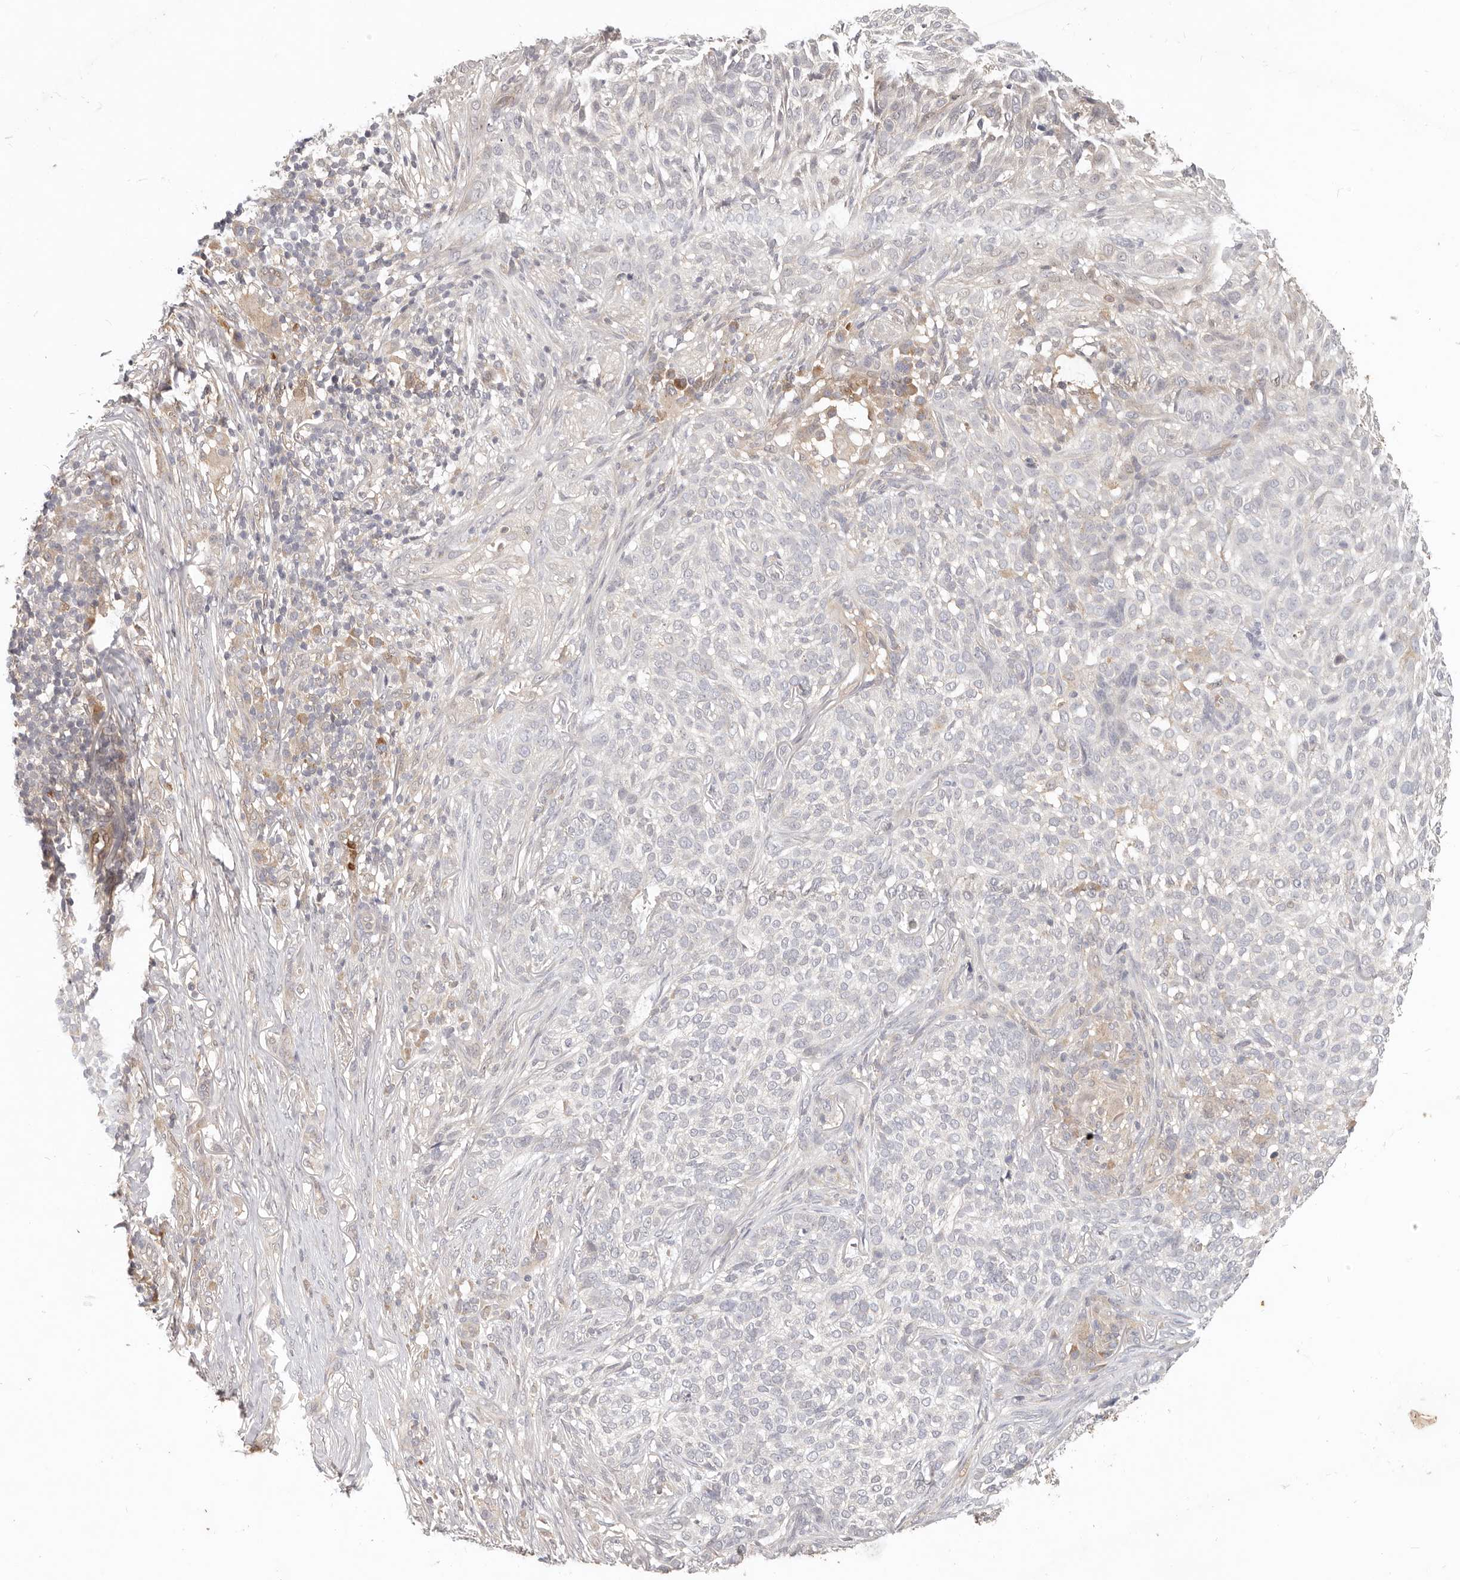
{"staining": {"intensity": "negative", "quantity": "none", "location": "none"}, "tissue": "skin cancer", "cell_type": "Tumor cells", "image_type": "cancer", "snomed": [{"axis": "morphology", "description": "Basal cell carcinoma"}, {"axis": "topography", "description": "Skin"}], "caption": "A high-resolution photomicrograph shows immunohistochemistry (IHC) staining of skin basal cell carcinoma, which reveals no significant staining in tumor cells.", "gene": "USP49", "patient": {"sex": "female", "age": 64}}